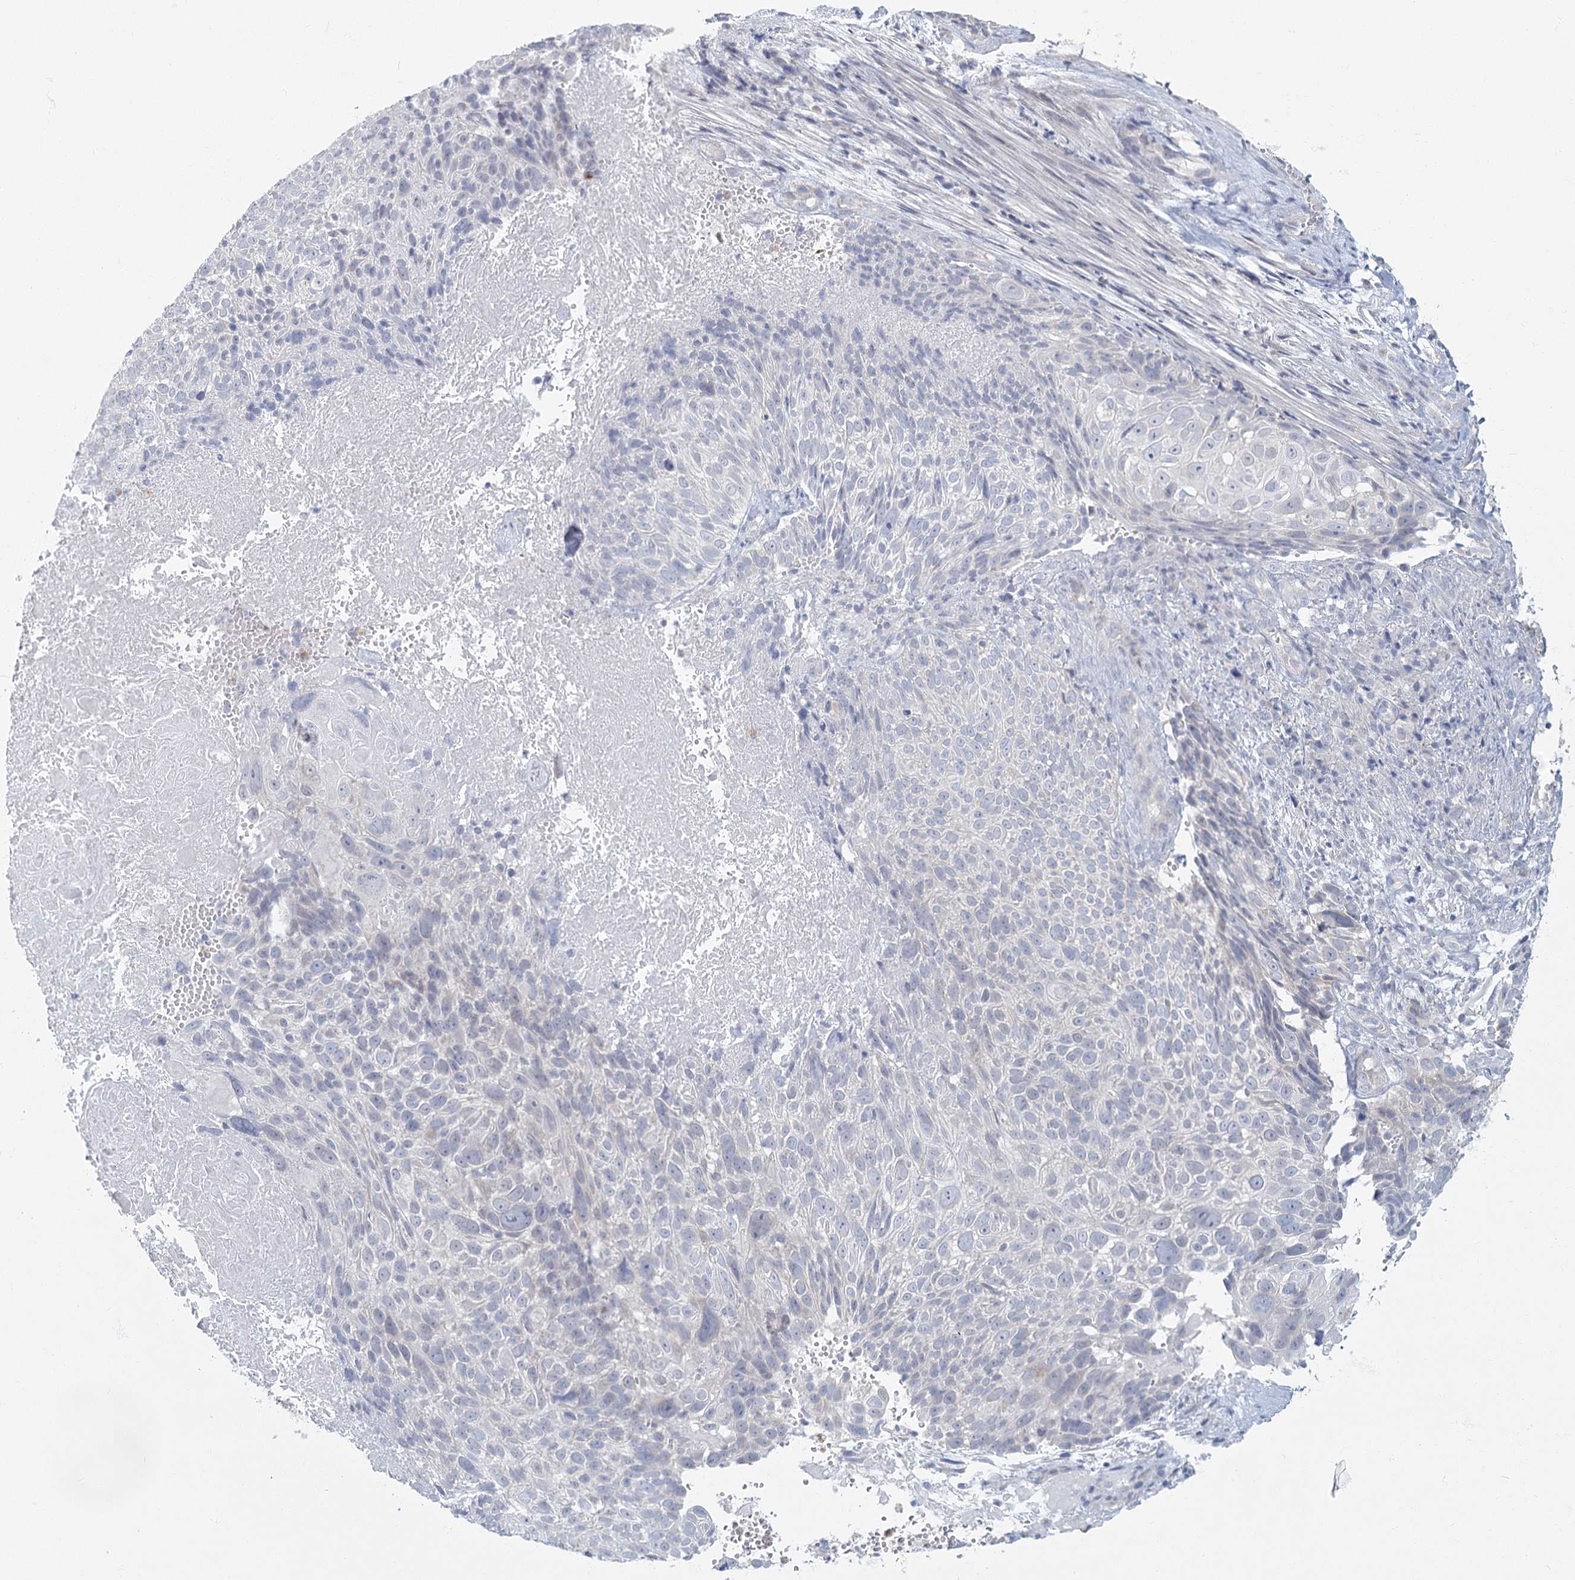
{"staining": {"intensity": "negative", "quantity": "none", "location": "none"}, "tissue": "cervical cancer", "cell_type": "Tumor cells", "image_type": "cancer", "snomed": [{"axis": "morphology", "description": "Squamous cell carcinoma, NOS"}, {"axis": "topography", "description": "Cervix"}], "caption": "There is no significant expression in tumor cells of cervical cancer. (Stains: DAB IHC with hematoxylin counter stain, Microscopy: brightfield microscopy at high magnification).", "gene": "FAM110C", "patient": {"sex": "female", "age": 74}}